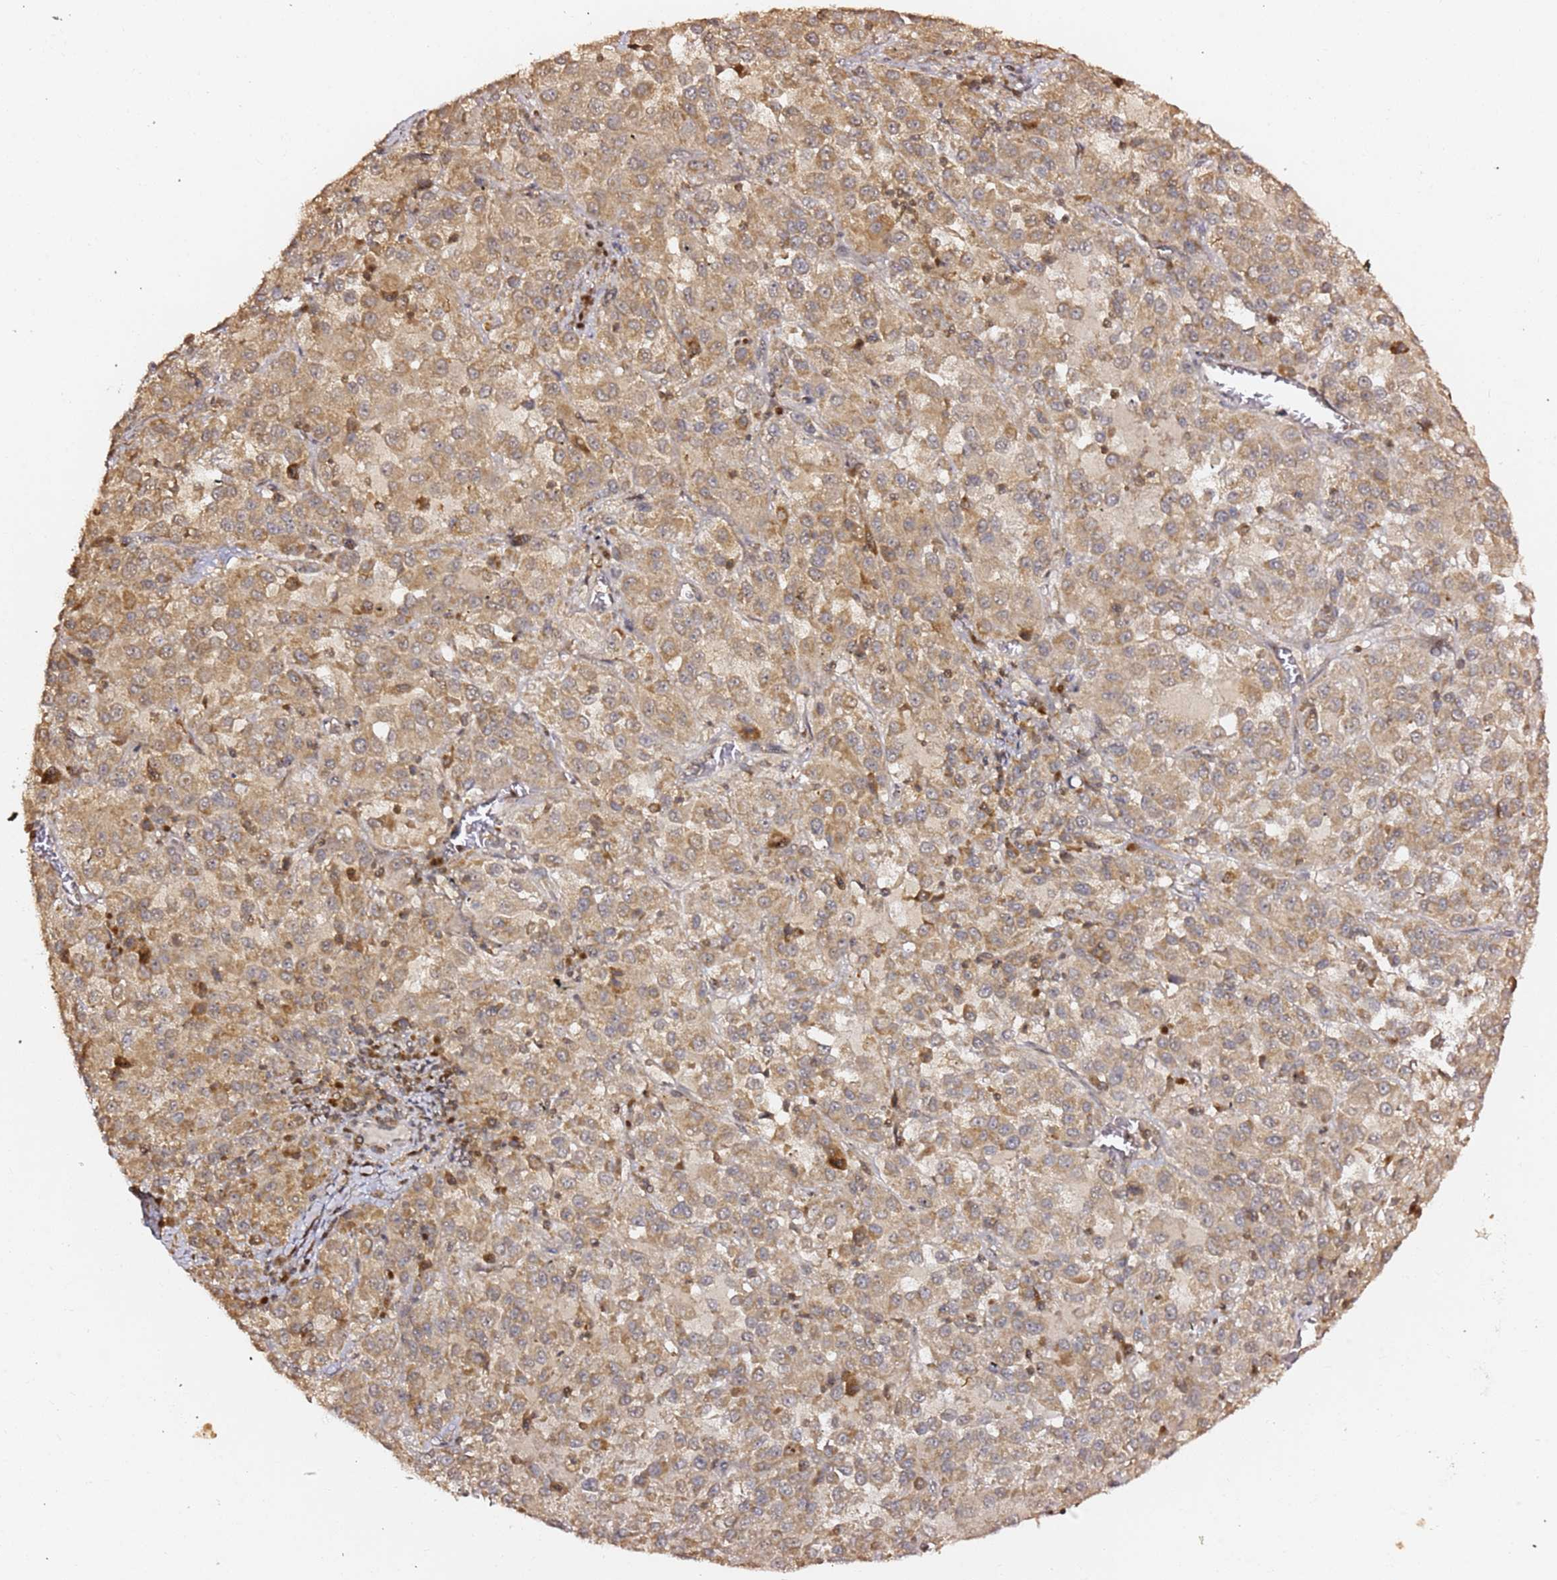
{"staining": {"intensity": "moderate", "quantity": ">75%", "location": "cytoplasmic/membranous"}, "tissue": "melanoma", "cell_type": "Tumor cells", "image_type": "cancer", "snomed": [{"axis": "morphology", "description": "Malignant melanoma, Metastatic site"}, {"axis": "topography", "description": "Lung"}], "caption": "Protein staining displays moderate cytoplasmic/membranous positivity in about >75% of tumor cells in melanoma.", "gene": "OR5V1", "patient": {"sex": "male", "age": 64}}